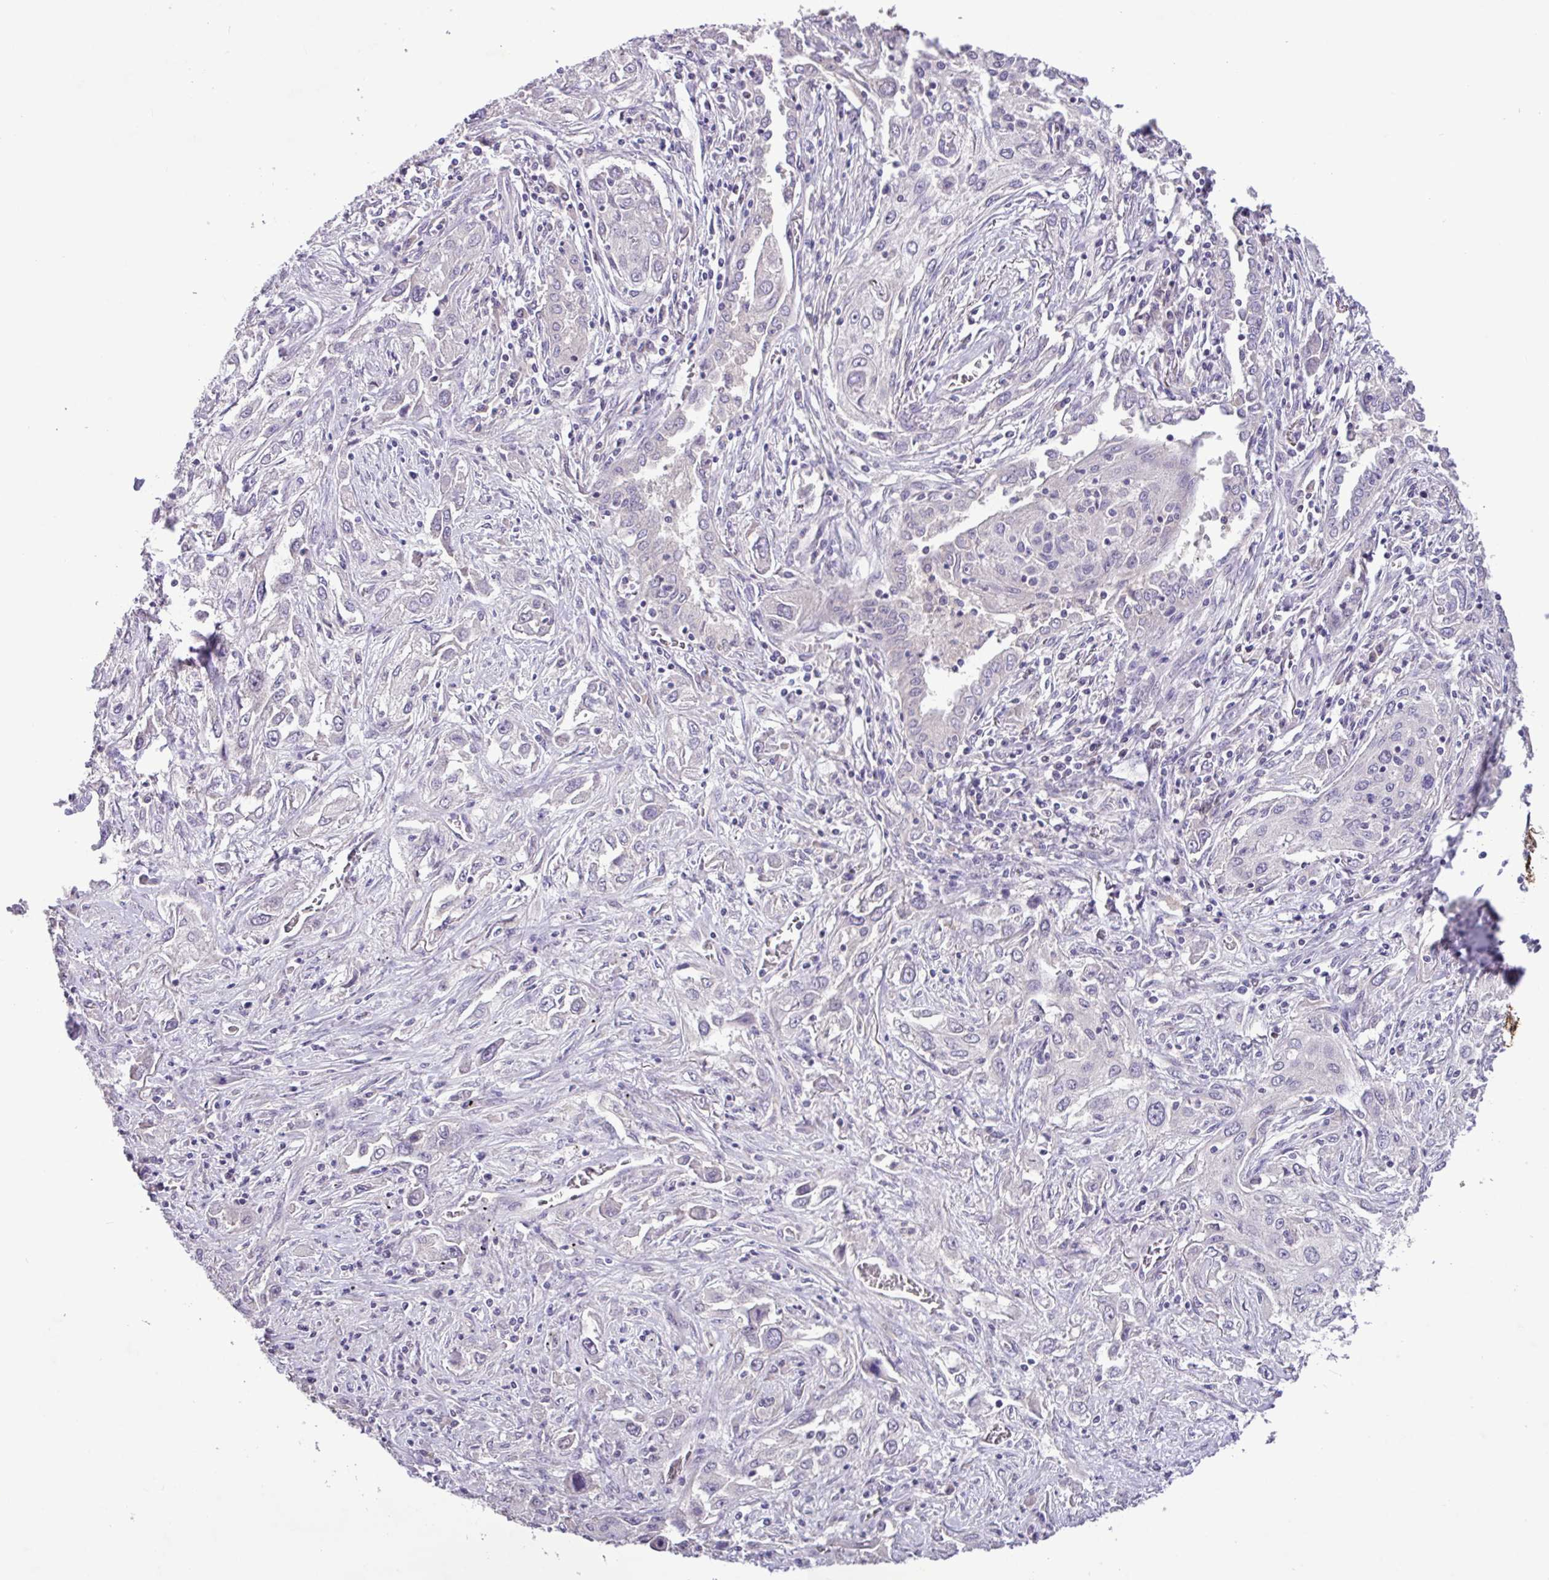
{"staining": {"intensity": "negative", "quantity": "none", "location": "none"}, "tissue": "lung cancer", "cell_type": "Tumor cells", "image_type": "cancer", "snomed": [{"axis": "morphology", "description": "Squamous cell carcinoma, NOS"}, {"axis": "topography", "description": "Lung"}], "caption": "Tumor cells are negative for protein expression in human lung squamous cell carcinoma. The staining is performed using DAB (3,3'-diaminobenzidine) brown chromogen with nuclei counter-stained in using hematoxylin.", "gene": "PAX8", "patient": {"sex": "female", "age": 69}}